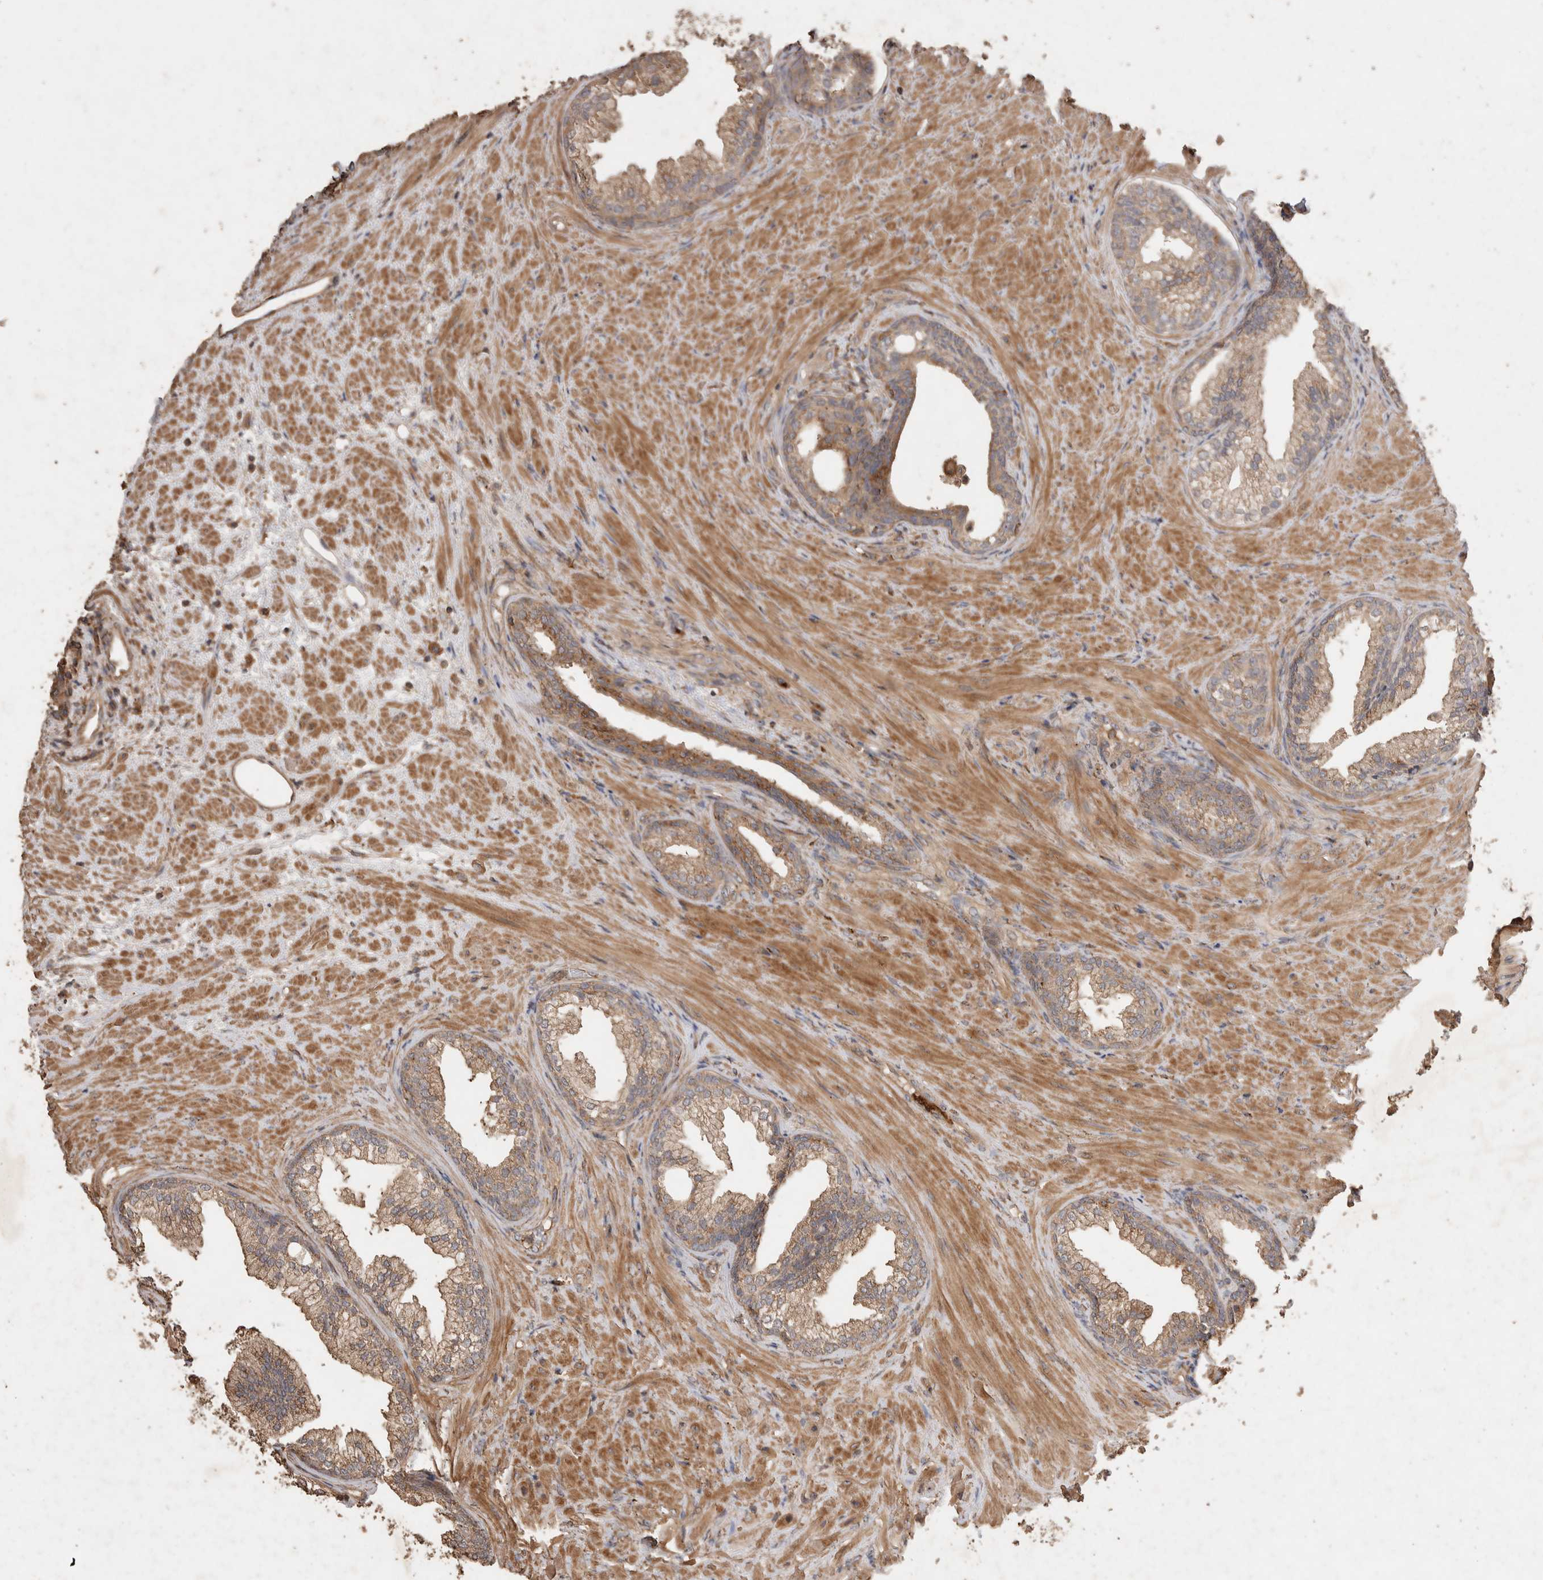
{"staining": {"intensity": "moderate", "quantity": ">75%", "location": "cytoplasmic/membranous"}, "tissue": "prostate", "cell_type": "Glandular cells", "image_type": "normal", "snomed": [{"axis": "morphology", "description": "Normal tissue, NOS"}, {"axis": "topography", "description": "Prostate"}], "caption": "A high-resolution micrograph shows immunohistochemistry (IHC) staining of unremarkable prostate, which reveals moderate cytoplasmic/membranous positivity in approximately >75% of glandular cells. (Stains: DAB (3,3'-diaminobenzidine) in brown, nuclei in blue, Microscopy: brightfield microscopy at high magnification).", "gene": "SNX31", "patient": {"sex": "male", "age": 76}}